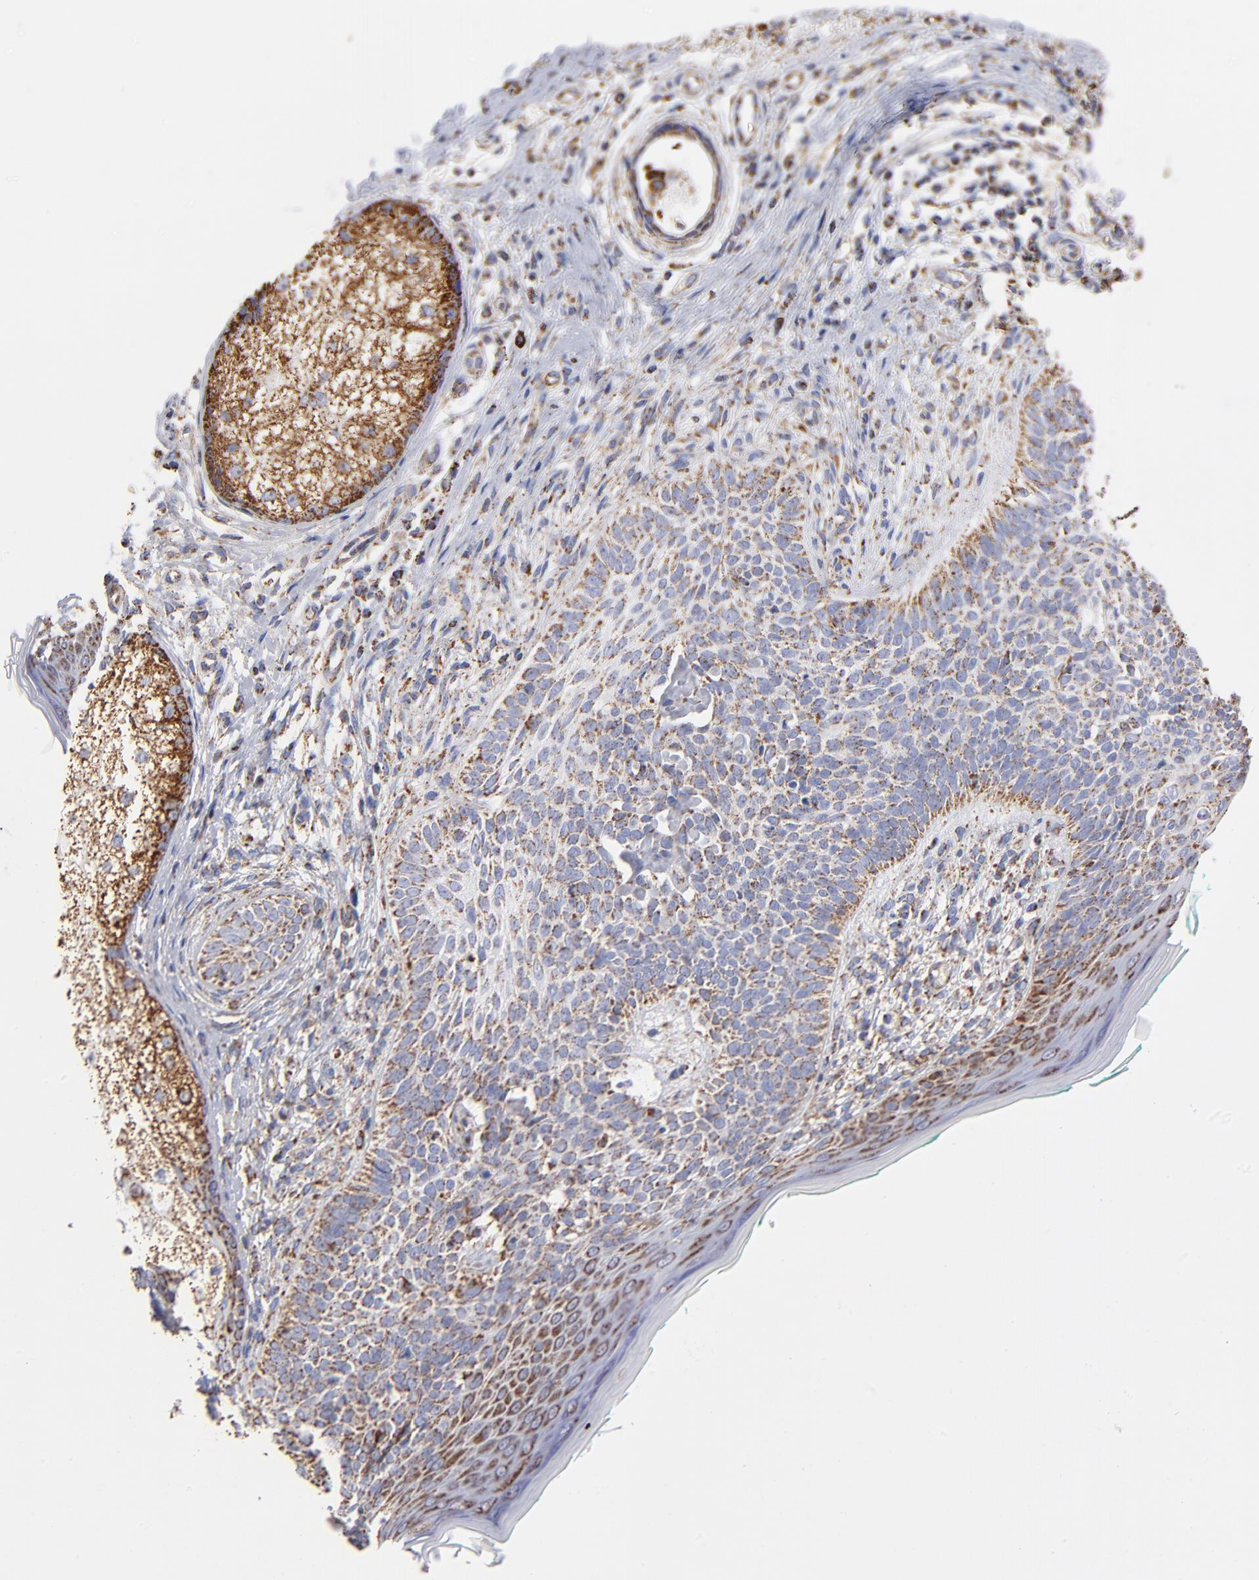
{"staining": {"intensity": "strong", "quantity": ">75%", "location": "cytoplasmic/membranous"}, "tissue": "skin cancer", "cell_type": "Tumor cells", "image_type": "cancer", "snomed": [{"axis": "morphology", "description": "Normal tissue, NOS"}, {"axis": "morphology", "description": "Basal cell carcinoma"}, {"axis": "topography", "description": "Skin"}], "caption": "The micrograph displays a brown stain indicating the presence of a protein in the cytoplasmic/membranous of tumor cells in skin cancer (basal cell carcinoma).", "gene": "PHB1", "patient": {"sex": "male", "age": 76}}